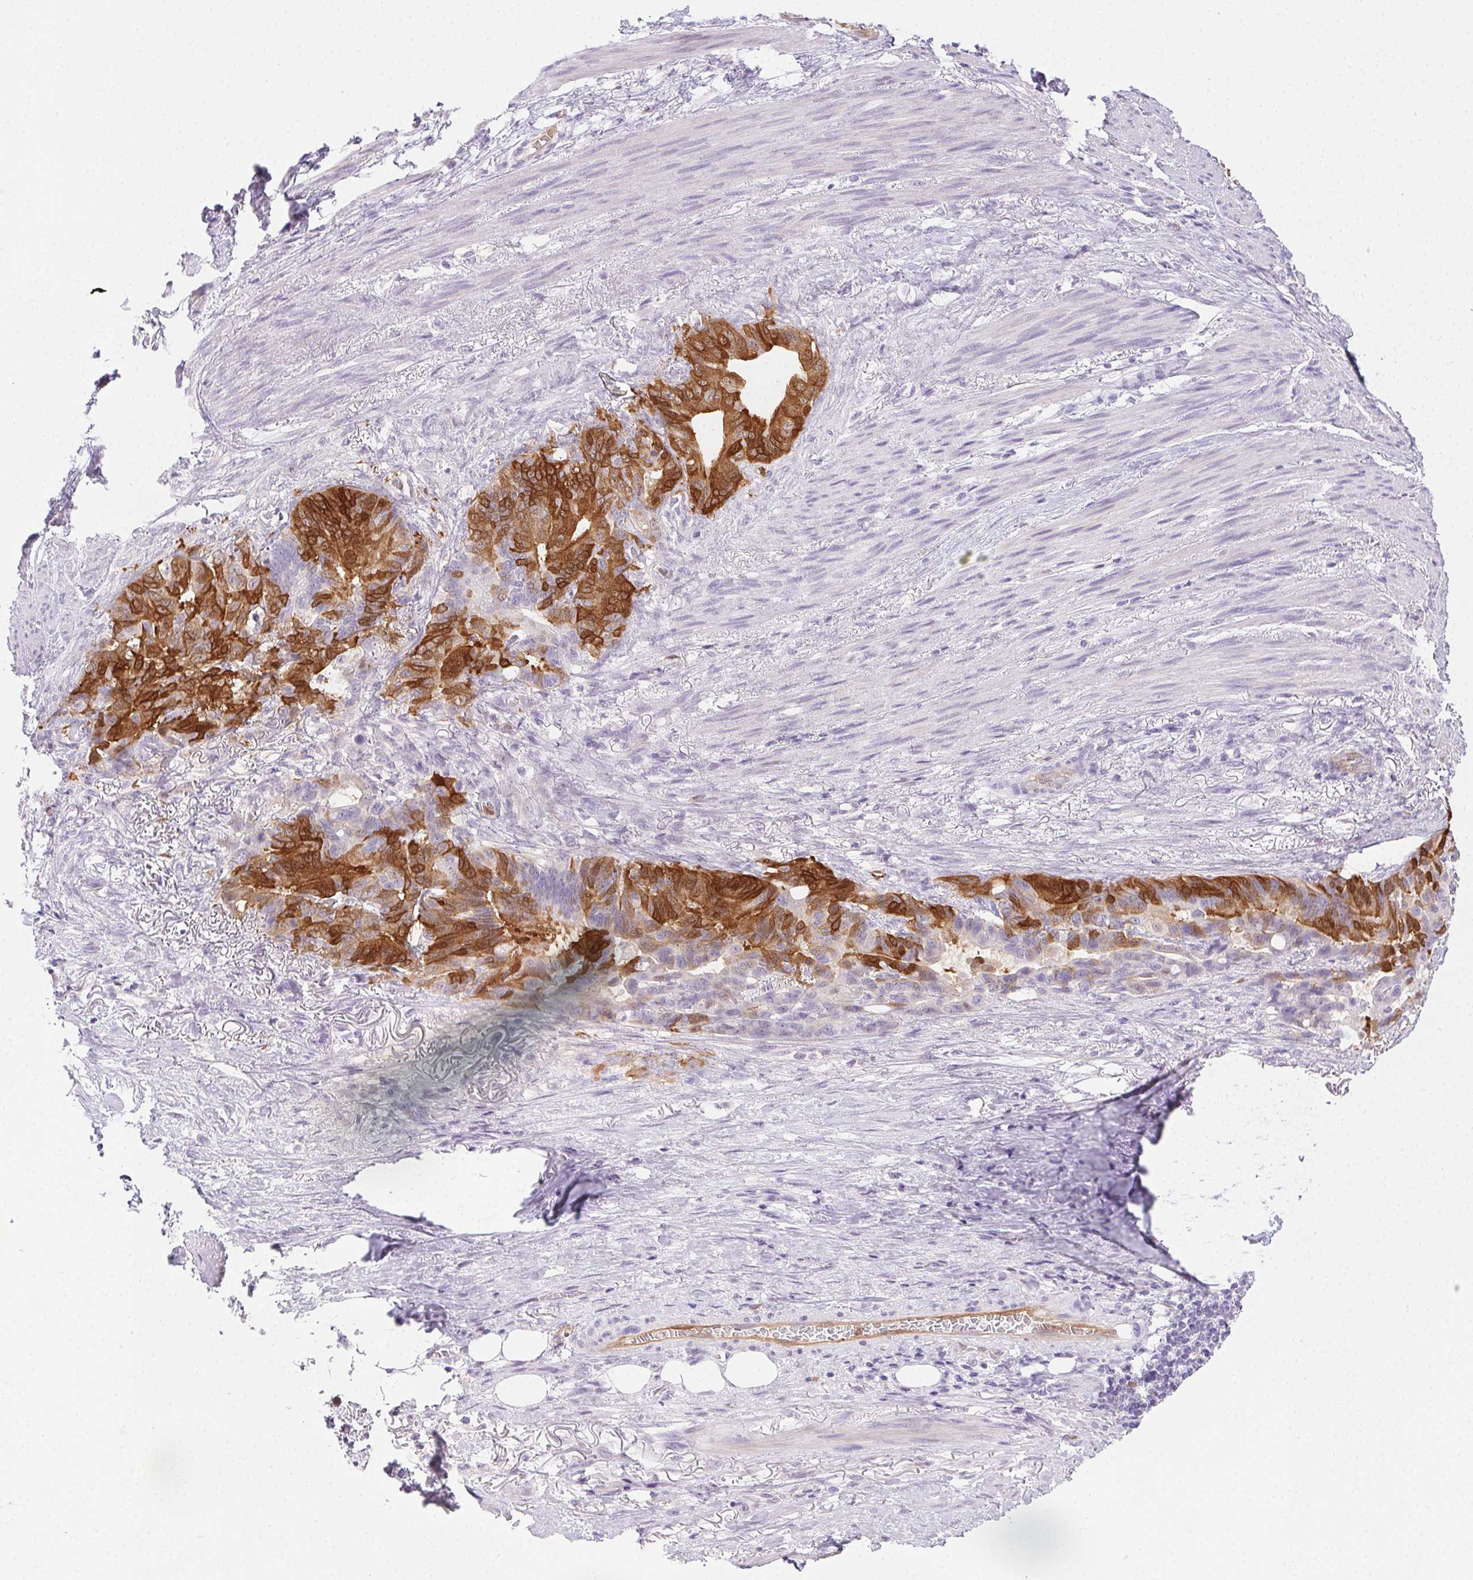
{"staining": {"intensity": "strong", "quantity": "25%-75%", "location": "cytoplasmic/membranous,nuclear"}, "tissue": "stomach cancer", "cell_type": "Tumor cells", "image_type": "cancer", "snomed": [{"axis": "morphology", "description": "Normal tissue, NOS"}, {"axis": "morphology", "description": "Adenocarcinoma, NOS"}, {"axis": "topography", "description": "Esophagus"}, {"axis": "topography", "description": "Stomach, upper"}], "caption": "Stomach cancer (adenocarcinoma) was stained to show a protein in brown. There is high levels of strong cytoplasmic/membranous and nuclear positivity in approximately 25%-75% of tumor cells.", "gene": "TMEM45A", "patient": {"sex": "male", "age": 62}}